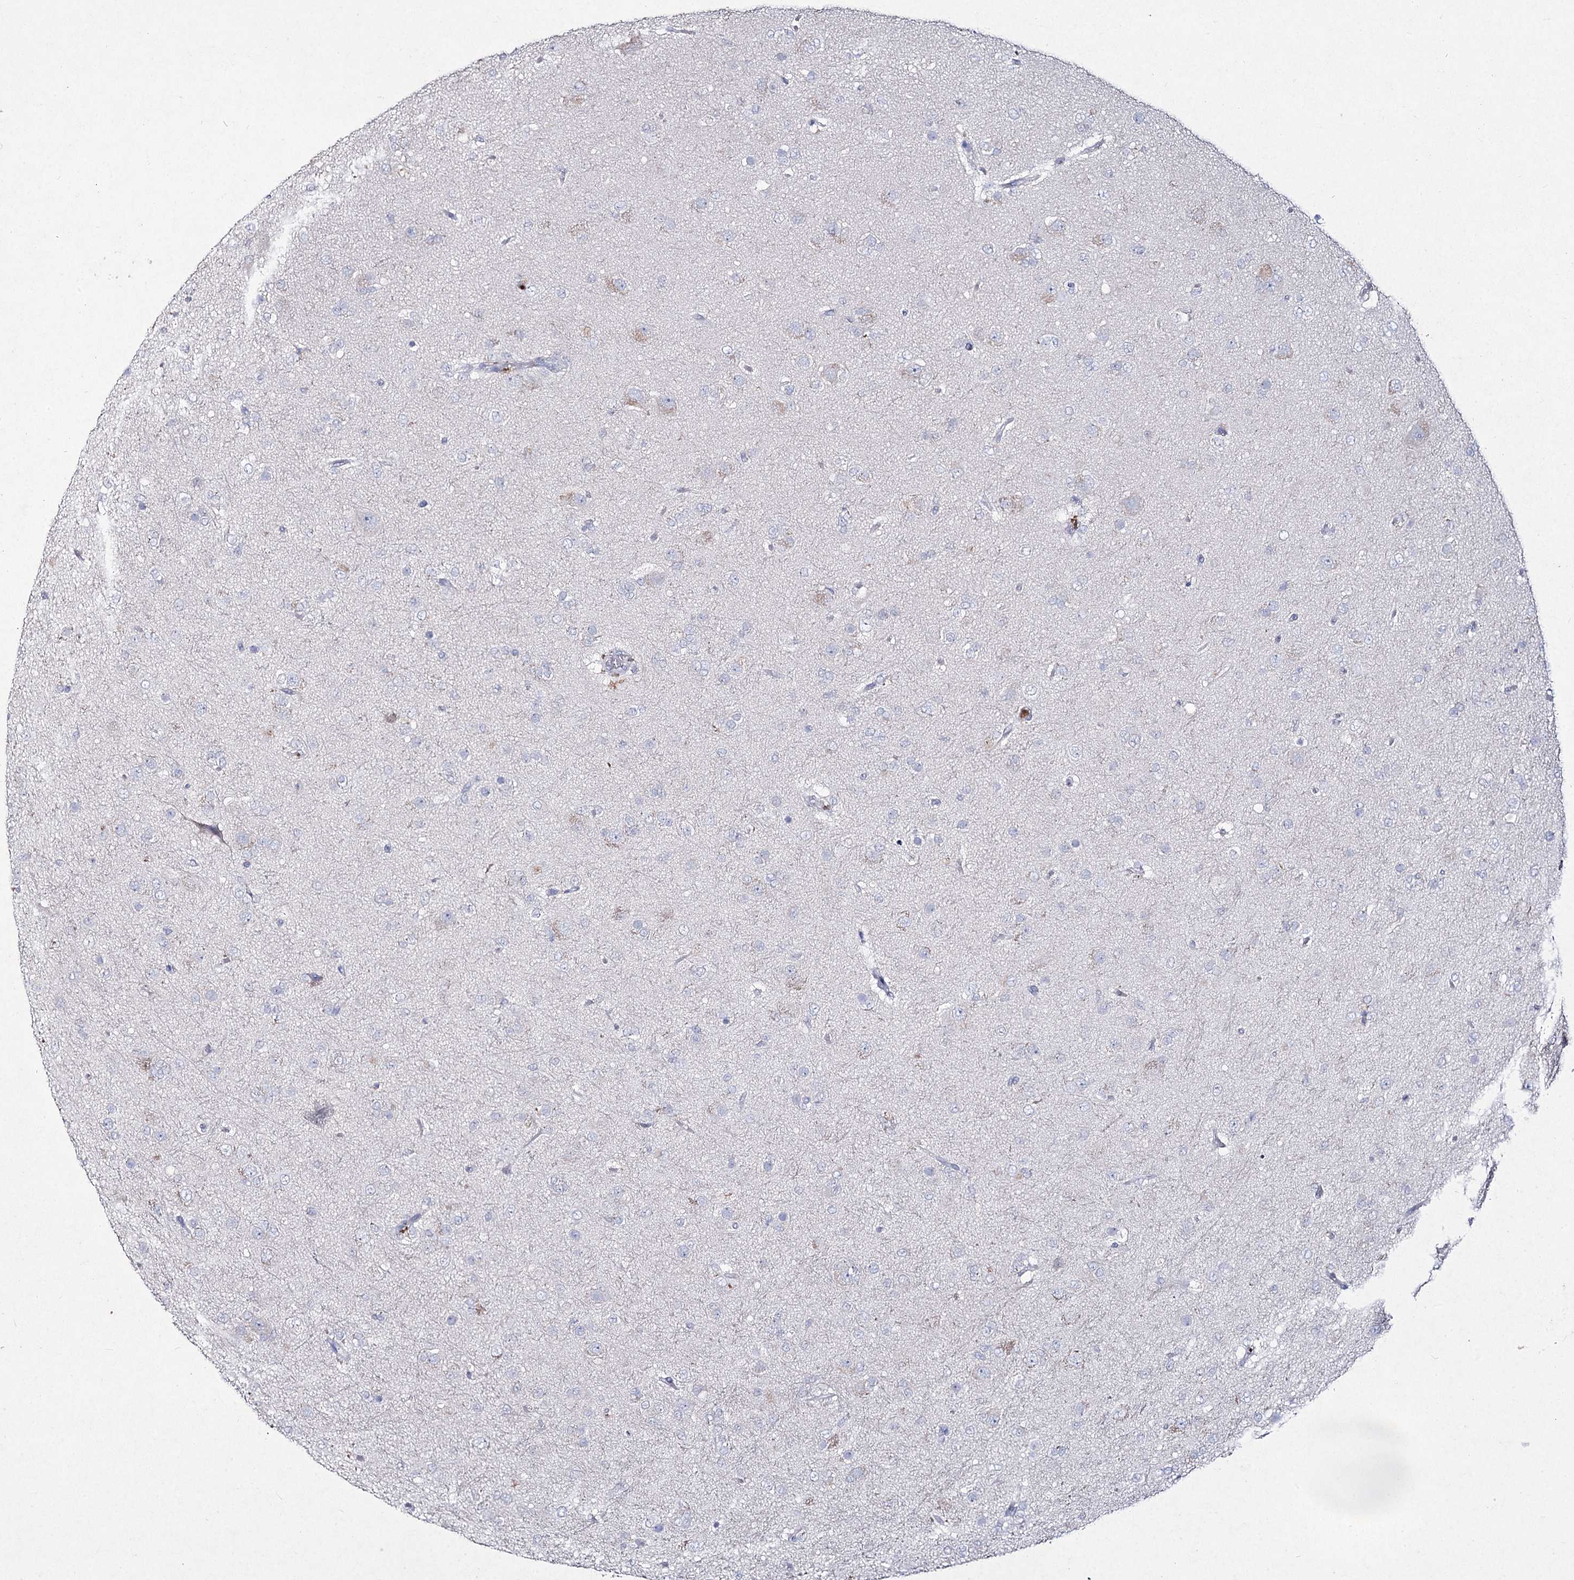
{"staining": {"intensity": "negative", "quantity": "none", "location": "none"}, "tissue": "glioma", "cell_type": "Tumor cells", "image_type": "cancer", "snomed": [{"axis": "morphology", "description": "Glioma, malignant, Low grade"}, {"axis": "topography", "description": "Brain"}], "caption": "A micrograph of glioma stained for a protein exhibits no brown staining in tumor cells. (Brightfield microscopy of DAB IHC at high magnification).", "gene": "NIPAL4", "patient": {"sex": "male", "age": 65}}